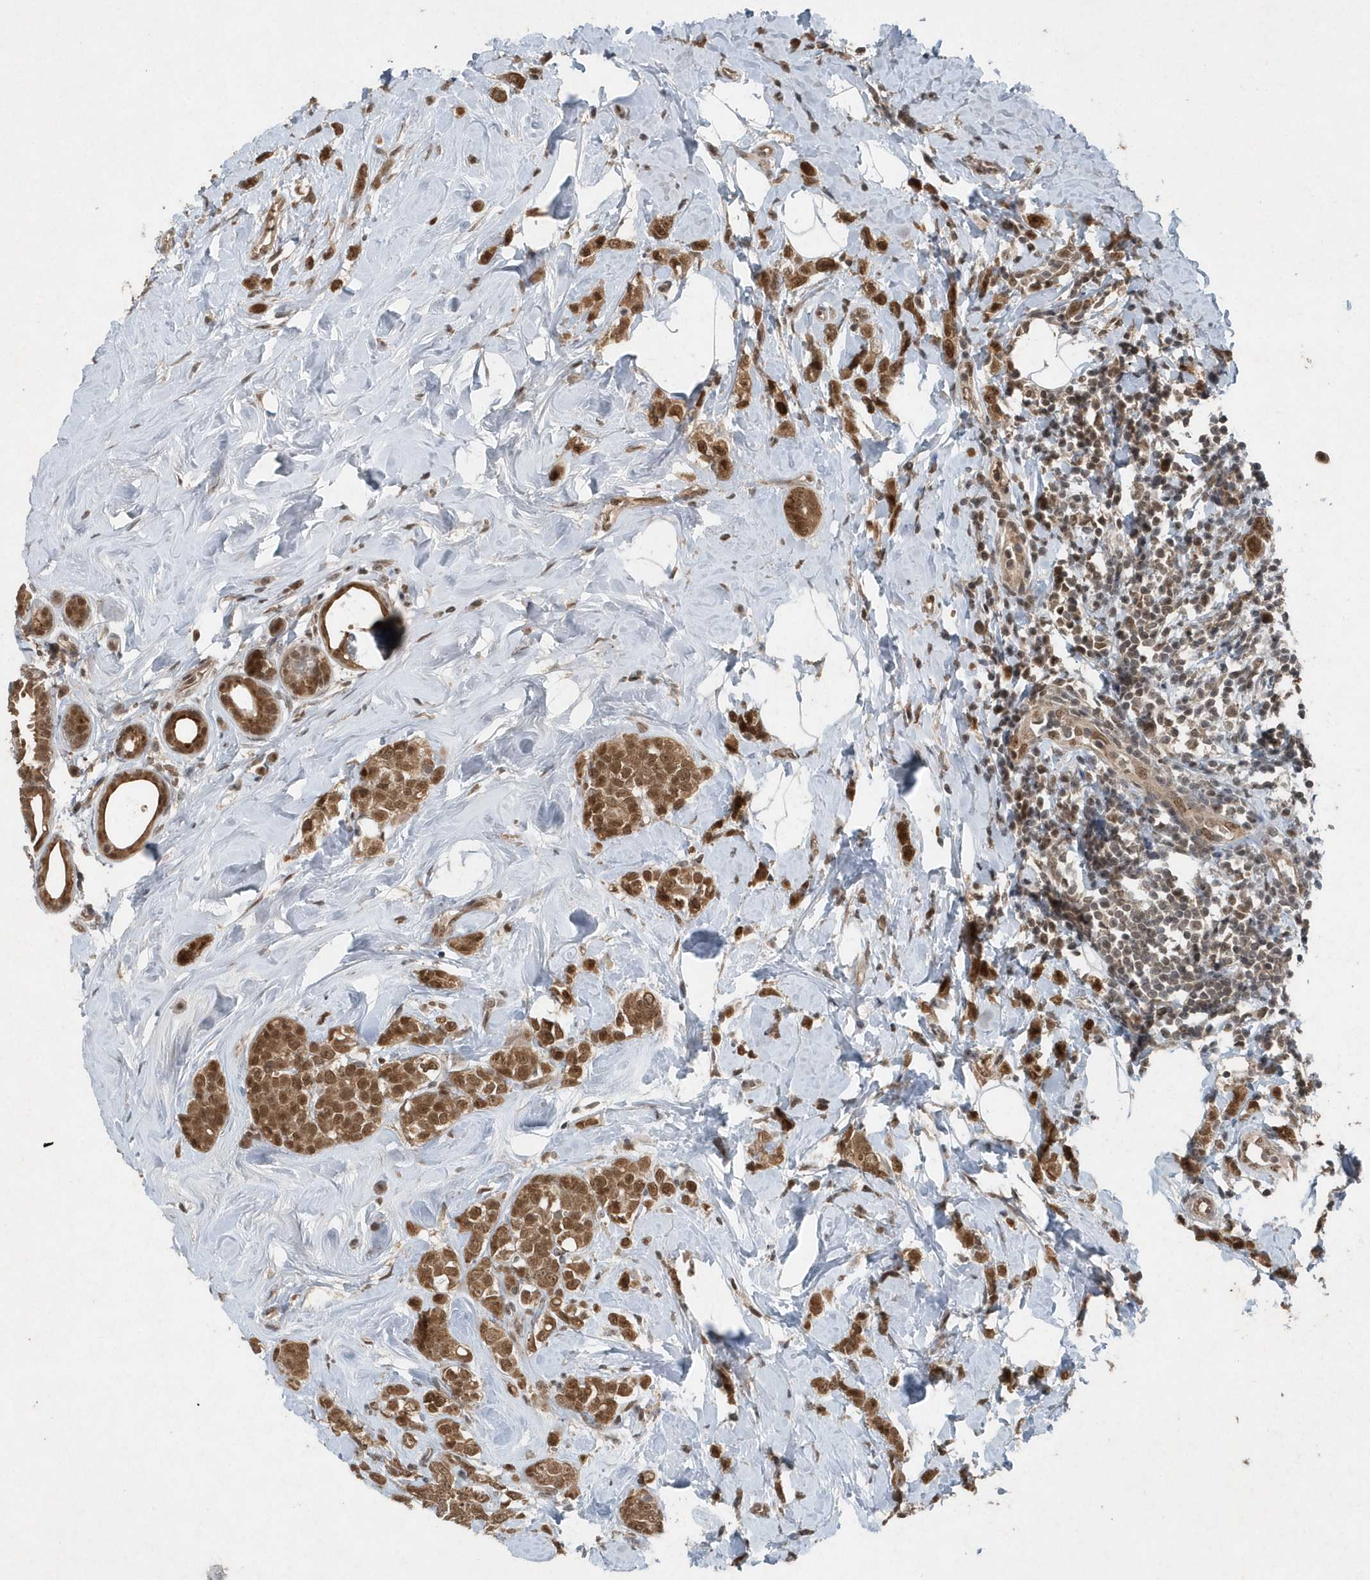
{"staining": {"intensity": "moderate", "quantity": ">75%", "location": "cytoplasmic/membranous,nuclear"}, "tissue": "breast cancer", "cell_type": "Tumor cells", "image_type": "cancer", "snomed": [{"axis": "morphology", "description": "Lobular carcinoma"}, {"axis": "topography", "description": "Breast"}], "caption": "Breast cancer (lobular carcinoma) stained for a protein shows moderate cytoplasmic/membranous and nuclear positivity in tumor cells. (DAB (3,3'-diaminobenzidine) IHC, brown staining for protein, blue staining for nuclei).", "gene": "QTRT2", "patient": {"sex": "female", "age": 47}}